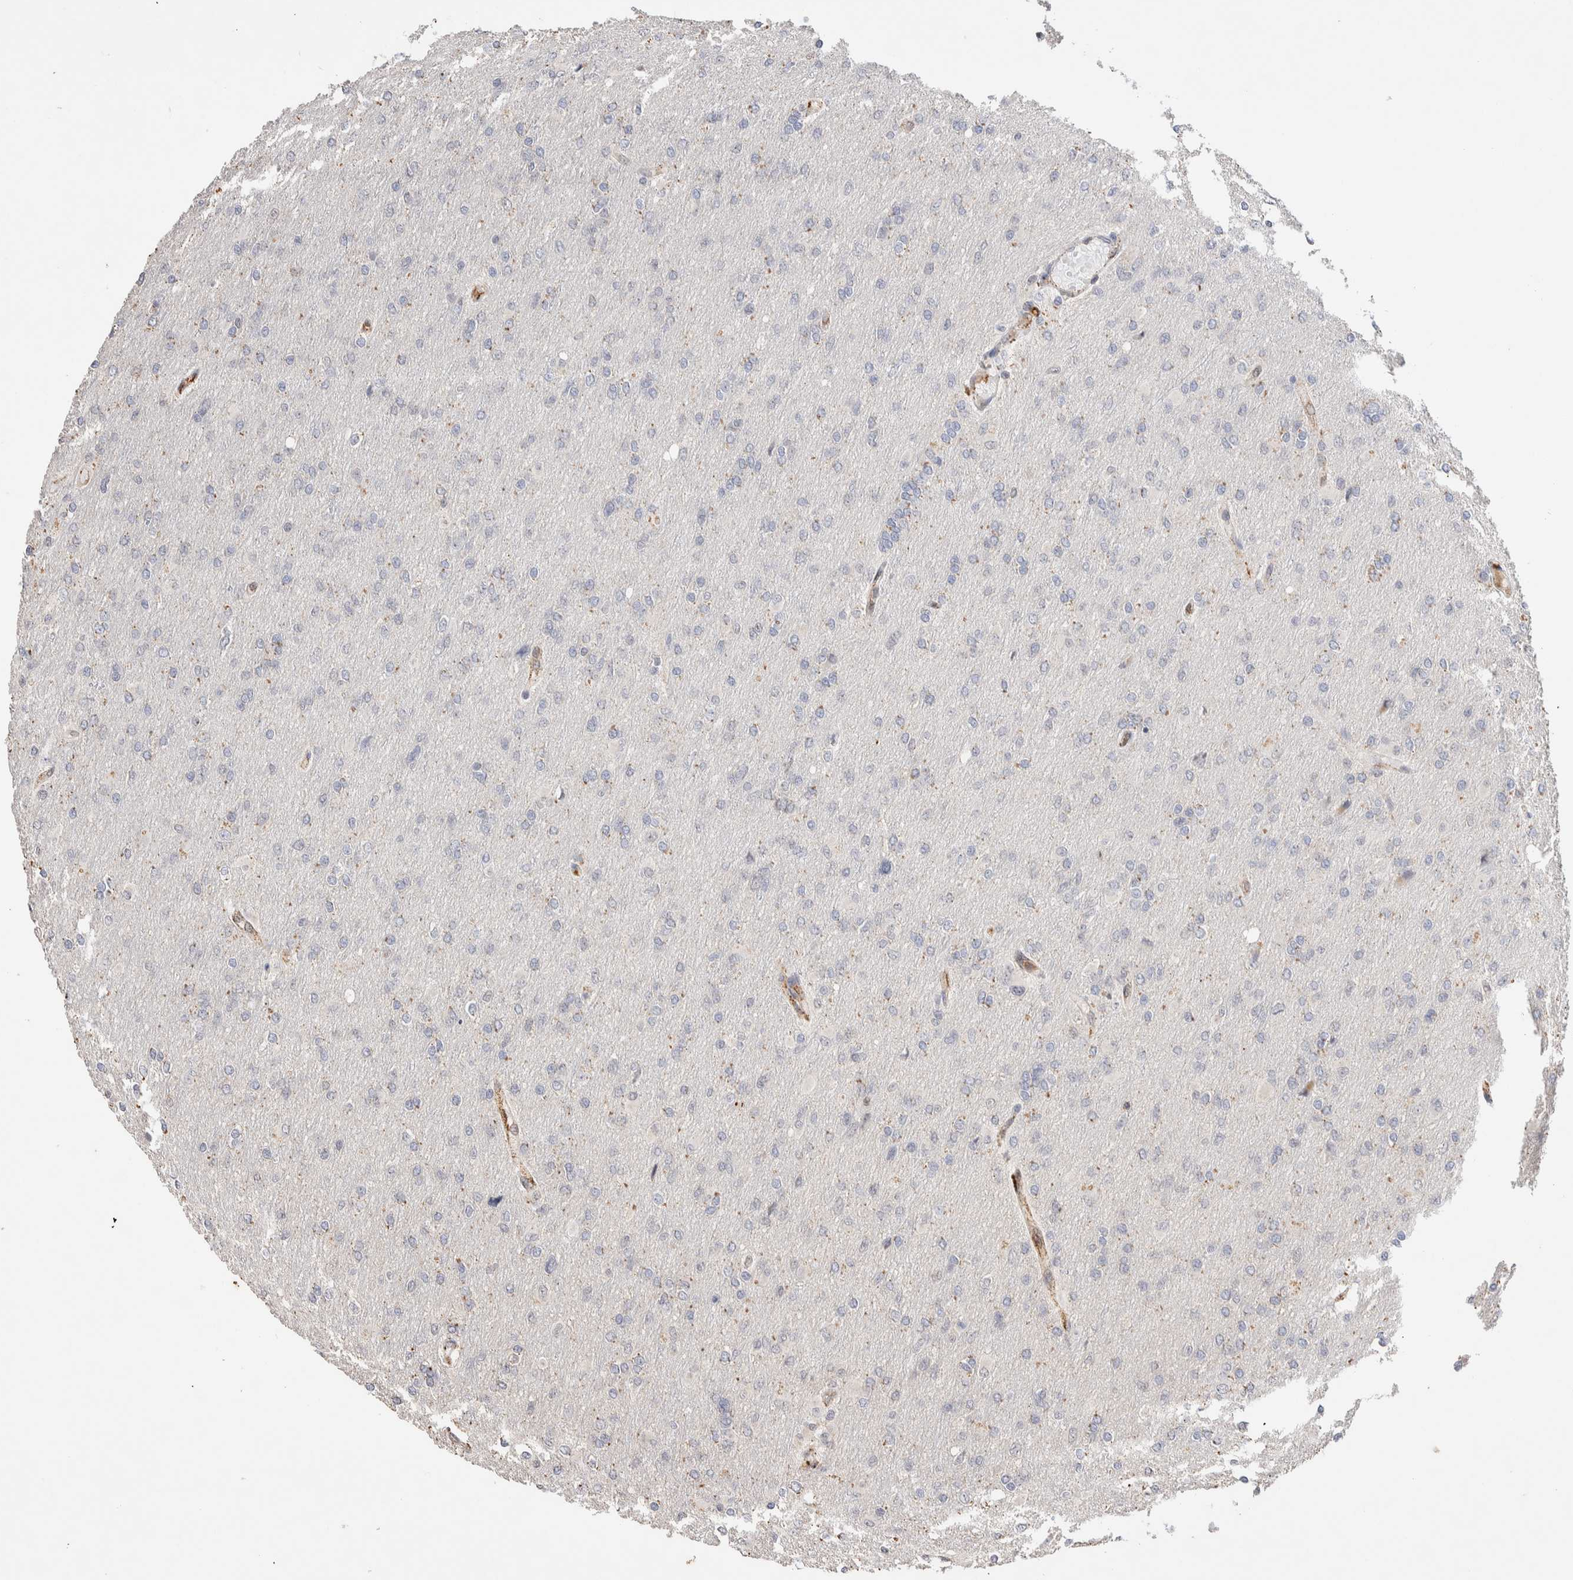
{"staining": {"intensity": "negative", "quantity": "none", "location": "none"}, "tissue": "glioma", "cell_type": "Tumor cells", "image_type": "cancer", "snomed": [{"axis": "morphology", "description": "Glioma, malignant, High grade"}, {"axis": "topography", "description": "Cerebral cortex"}], "caption": "A photomicrograph of malignant glioma (high-grade) stained for a protein exhibits no brown staining in tumor cells. (DAB immunohistochemistry (IHC) with hematoxylin counter stain).", "gene": "NSMAF", "patient": {"sex": "female", "age": 36}}